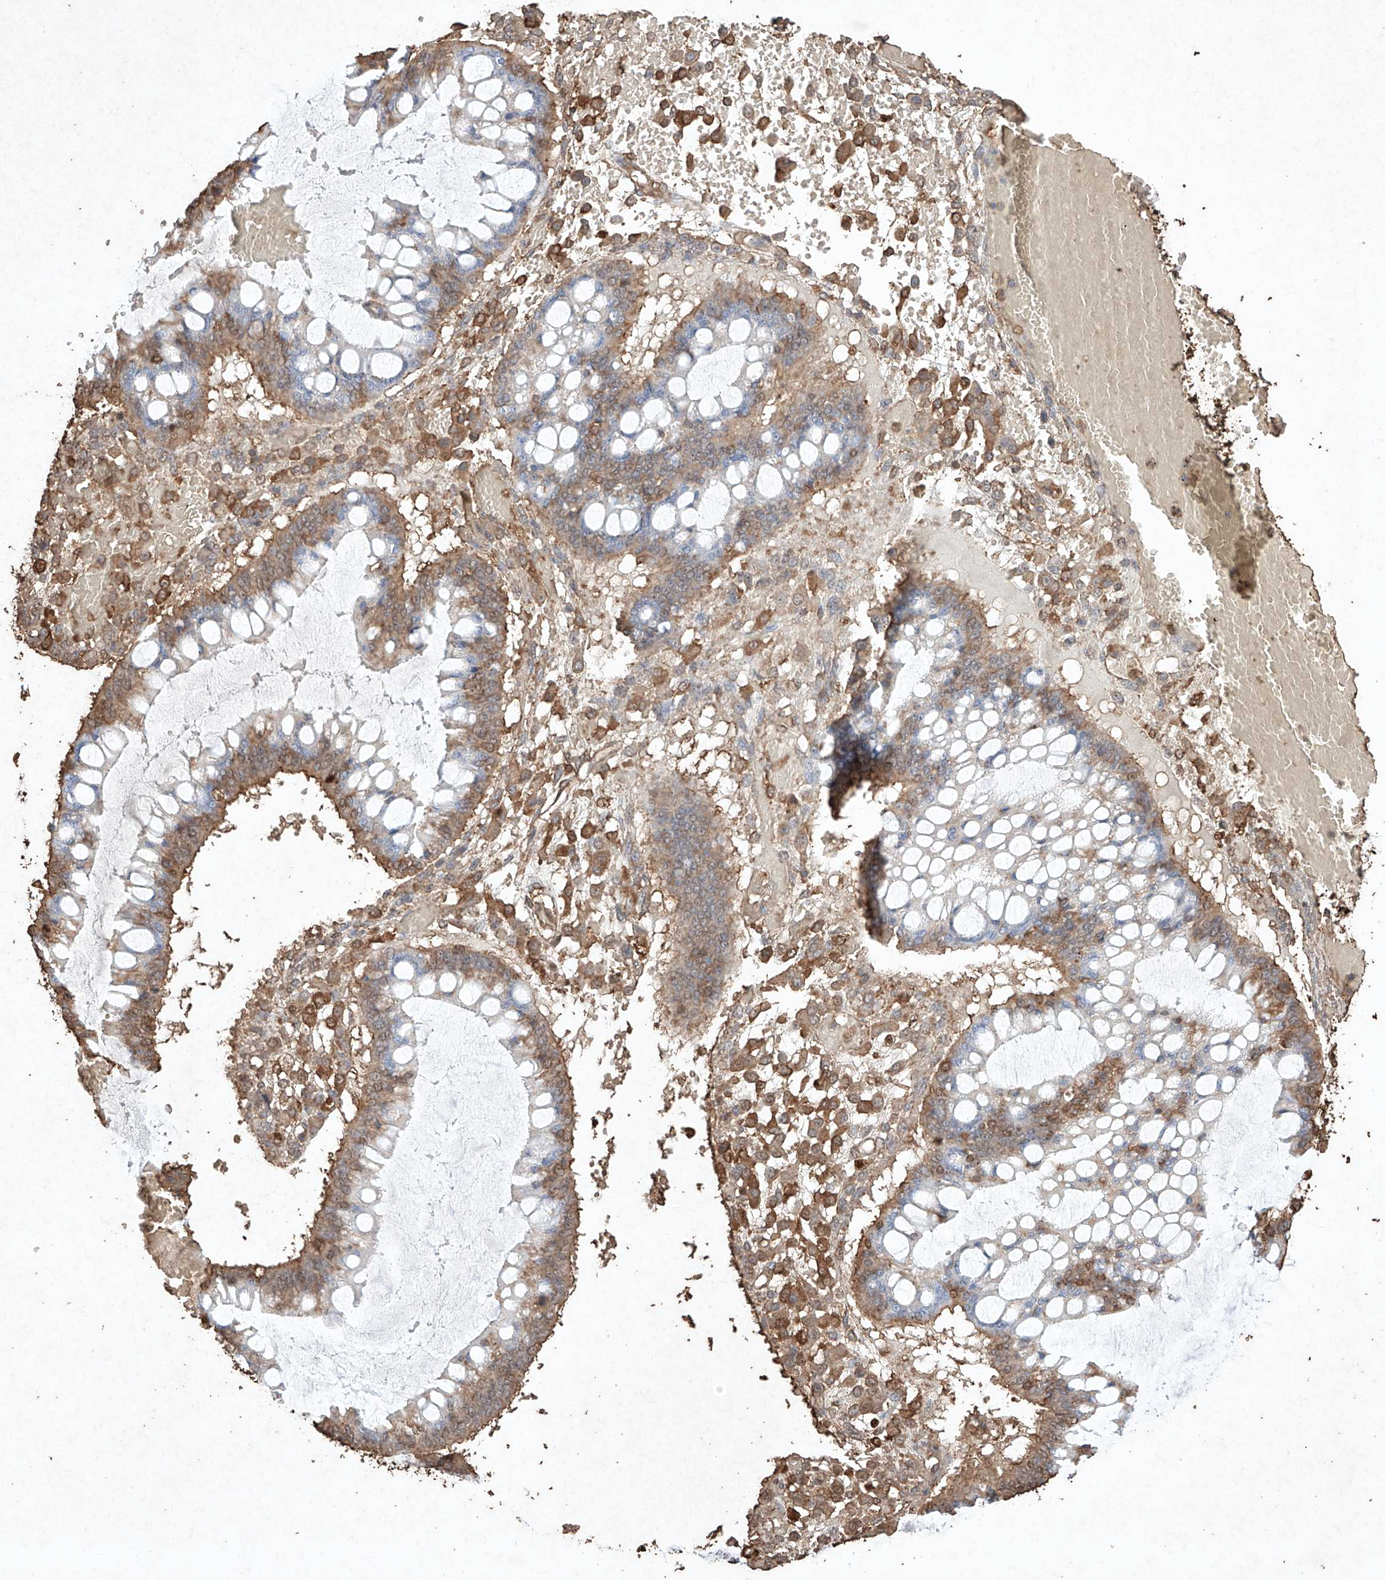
{"staining": {"intensity": "moderate", "quantity": ">75%", "location": "cytoplasmic/membranous"}, "tissue": "ovarian cancer", "cell_type": "Tumor cells", "image_type": "cancer", "snomed": [{"axis": "morphology", "description": "Cystadenocarcinoma, mucinous, NOS"}, {"axis": "topography", "description": "Ovary"}], "caption": "Tumor cells reveal moderate cytoplasmic/membranous positivity in approximately >75% of cells in ovarian mucinous cystadenocarcinoma.", "gene": "M6PR", "patient": {"sex": "female", "age": 73}}